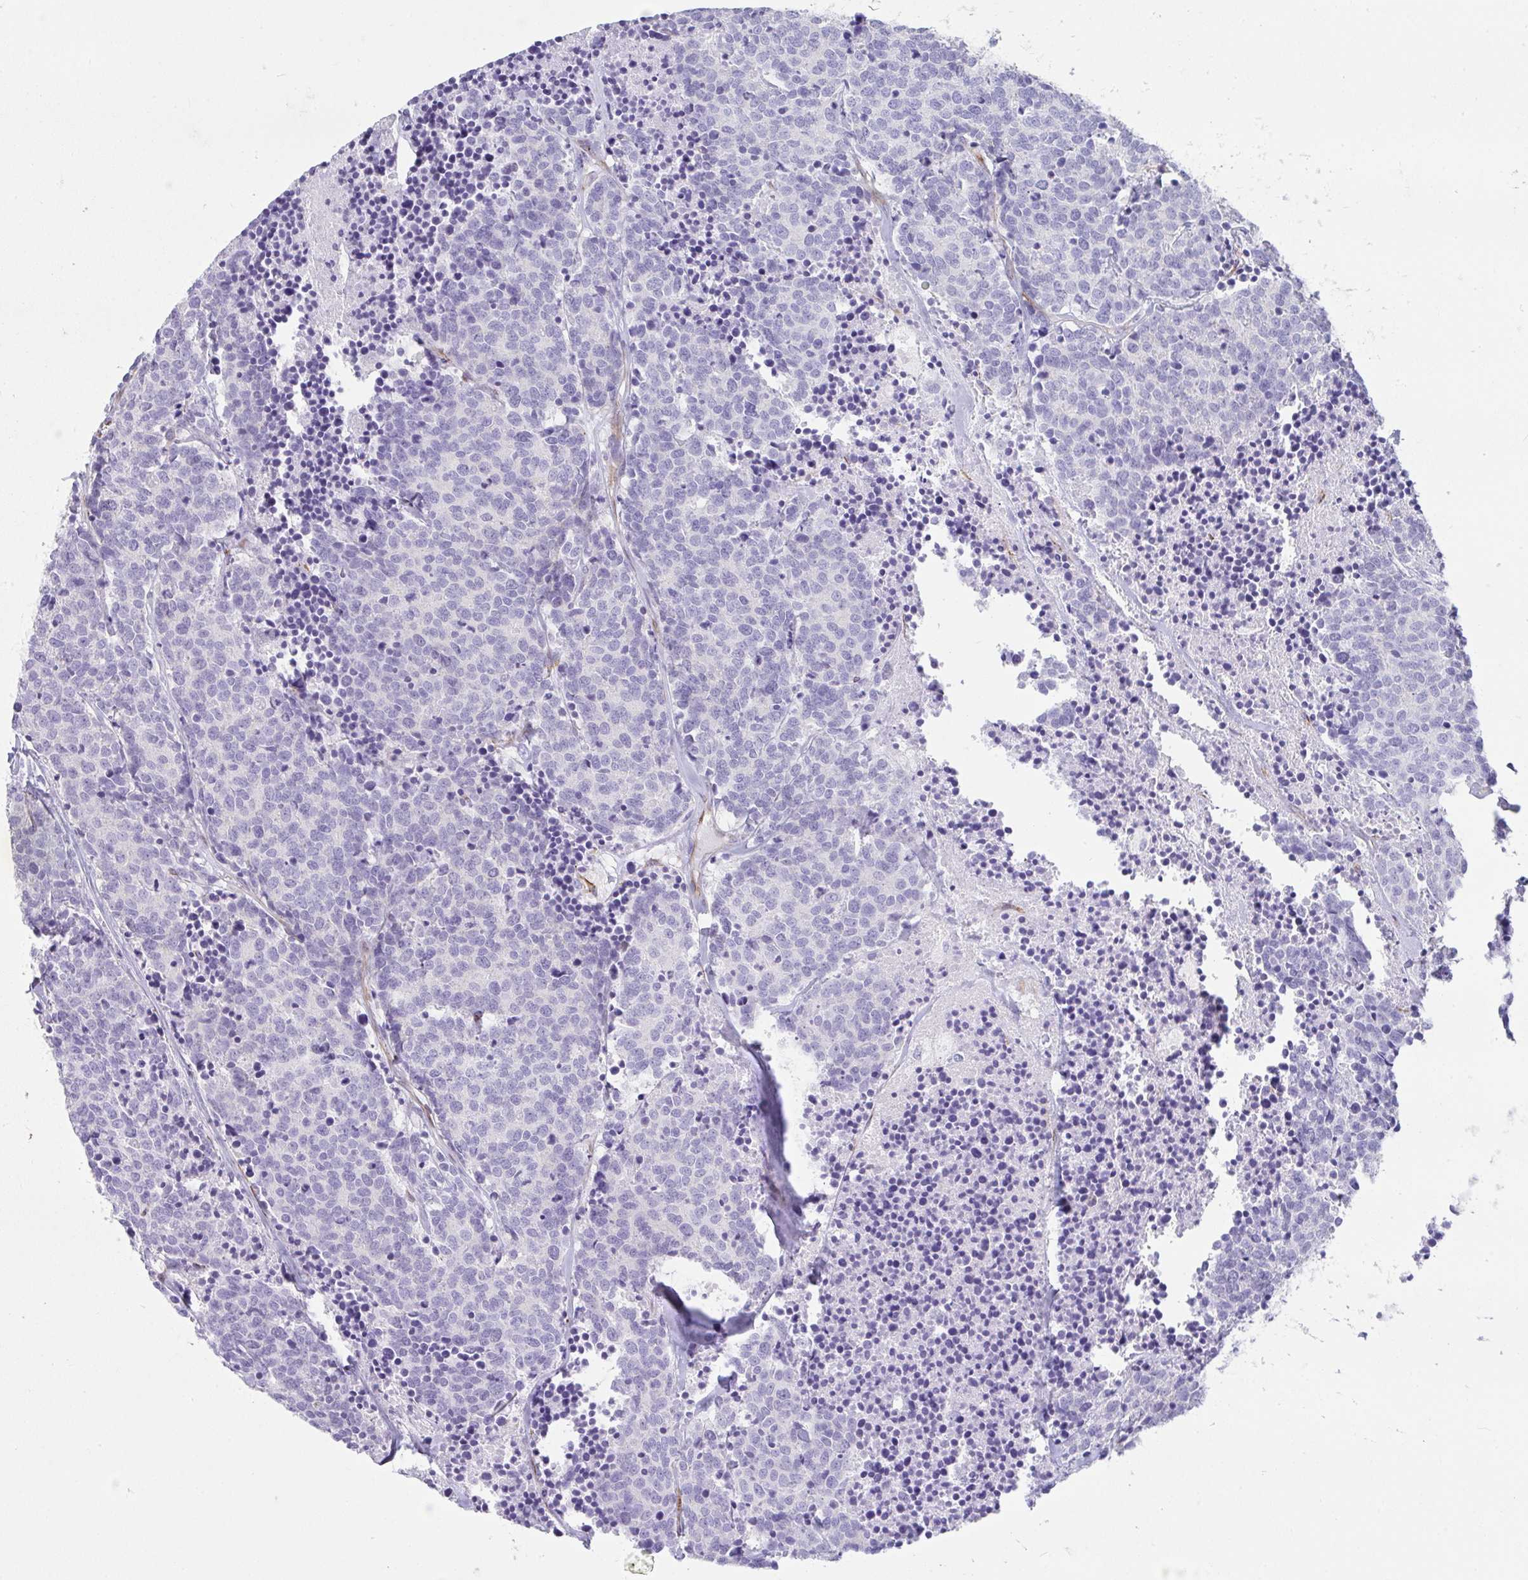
{"staining": {"intensity": "negative", "quantity": "none", "location": "none"}, "tissue": "carcinoid", "cell_type": "Tumor cells", "image_type": "cancer", "snomed": [{"axis": "morphology", "description": "Carcinoid, malignant, NOS"}, {"axis": "topography", "description": "Skin"}], "caption": "An image of human carcinoid (malignant) is negative for staining in tumor cells.", "gene": "CDRT15", "patient": {"sex": "female", "age": 79}}